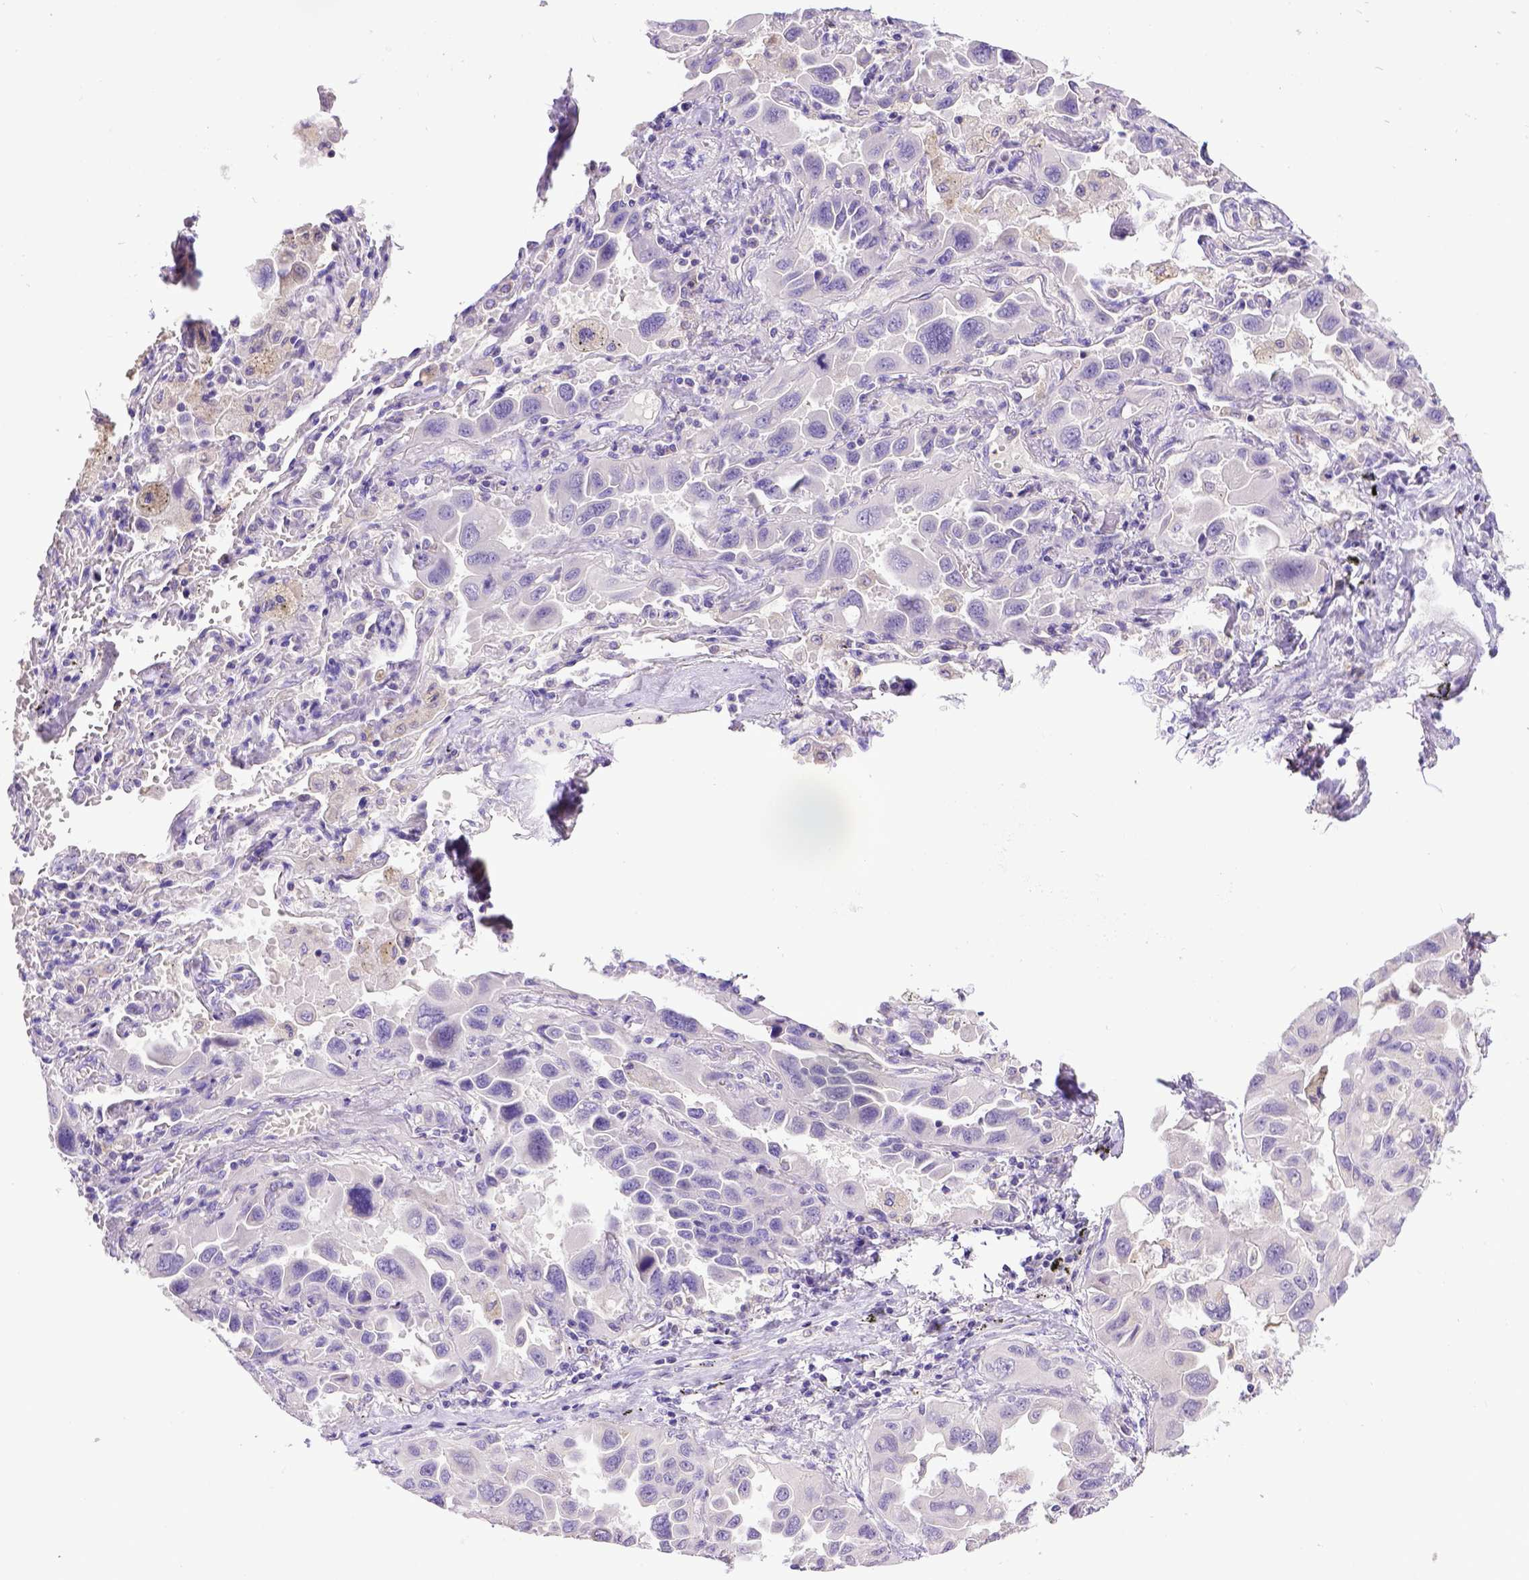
{"staining": {"intensity": "negative", "quantity": "none", "location": "none"}, "tissue": "lung cancer", "cell_type": "Tumor cells", "image_type": "cancer", "snomed": [{"axis": "morphology", "description": "Adenocarcinoma, NOS"}, {"axis": "topography", "description": "Lung"}], "caption": "IHC of human lung cancer shows no staining in tumor cells.", "gene": "SPEF1", "patient": {"sex": "male", "age": 64}}